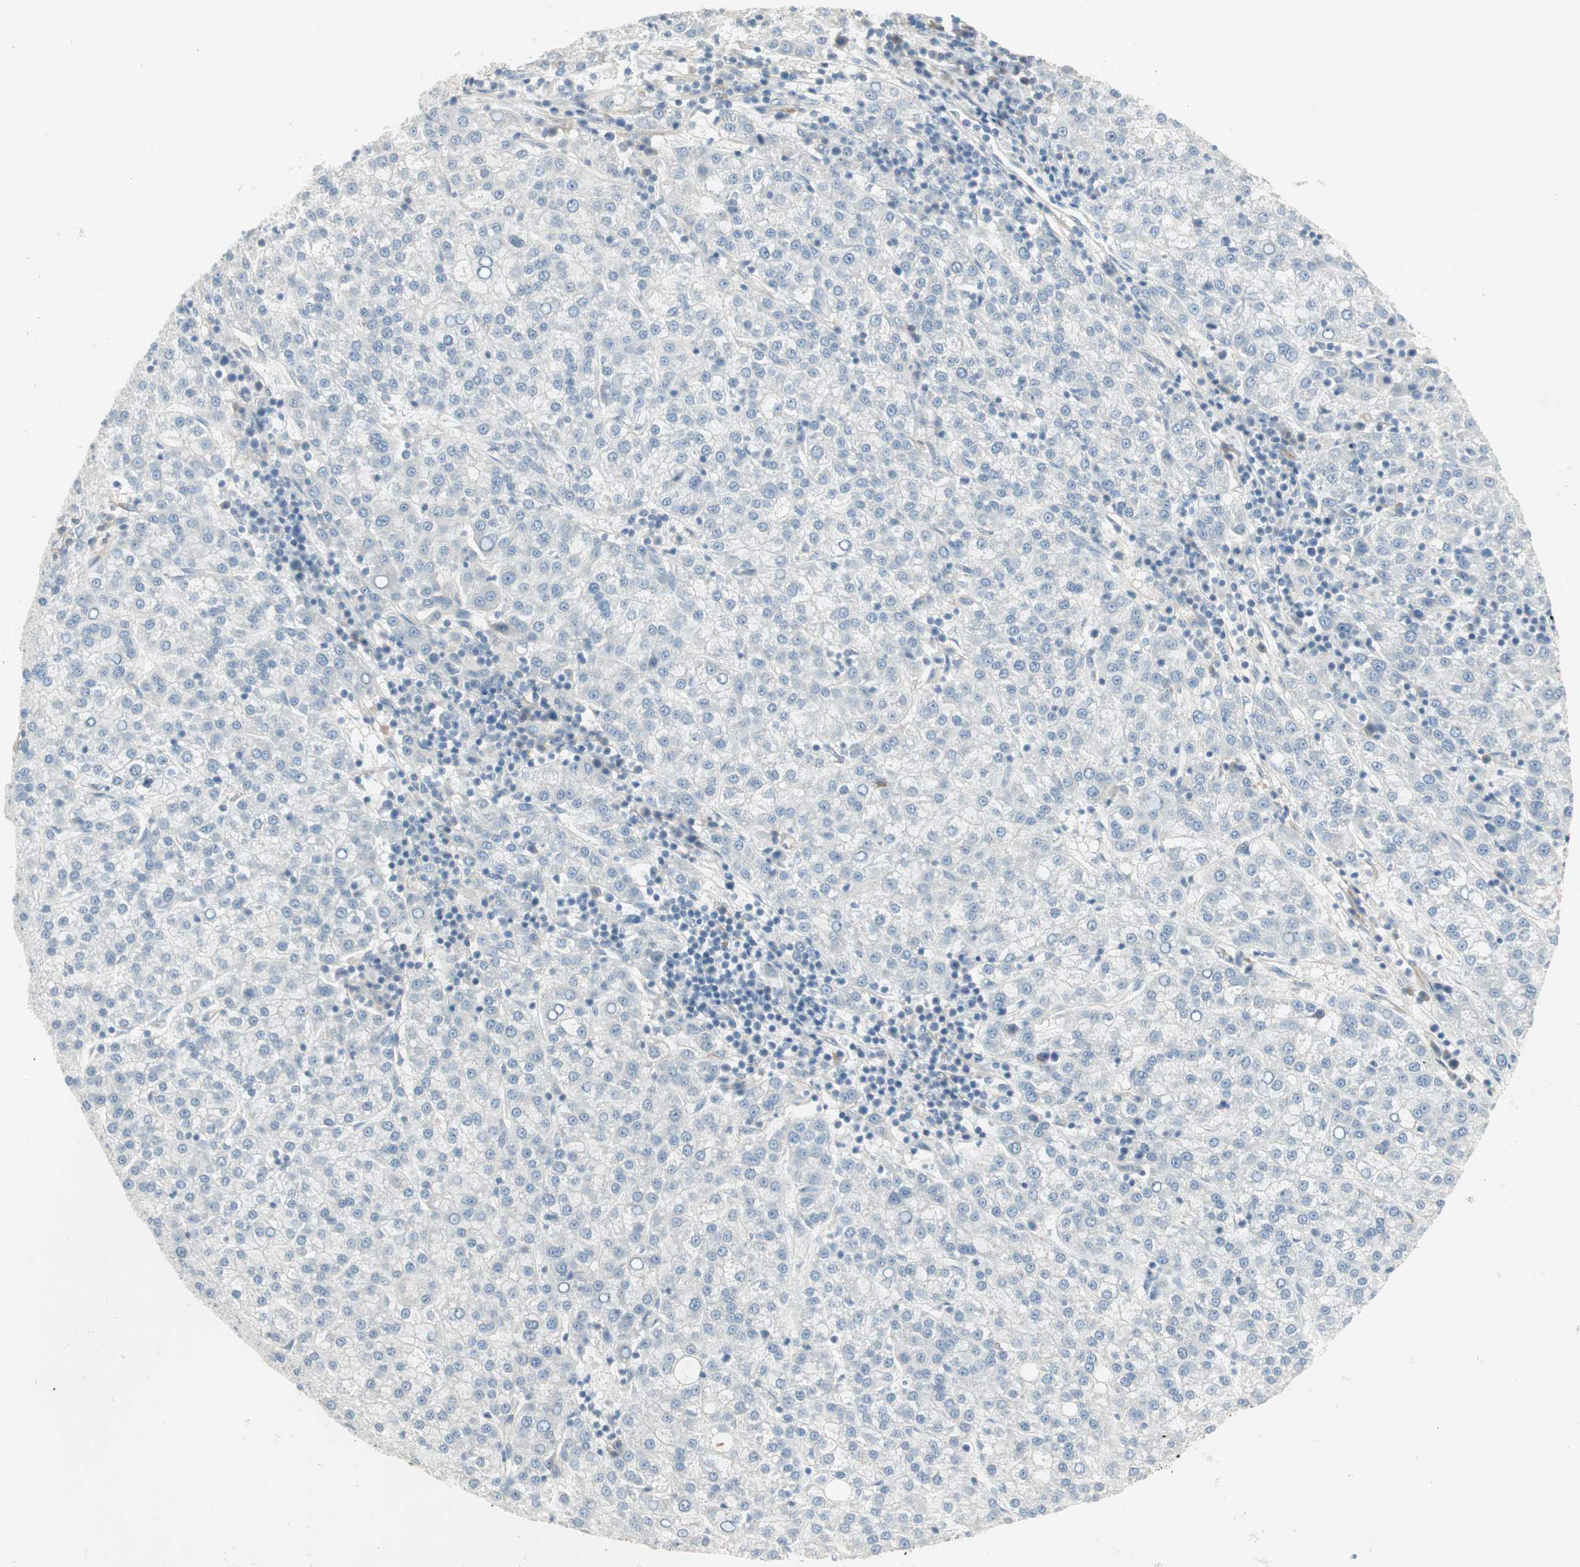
{"staining": {"intensity": "negative", "quantity": "none", "location": "none"}, "tissue": "liver cancer", "cell_type": "Tumor cells", "image_type": "cancer", "snomed": [{"axis": "morphology", "description": "Carcinoma, Hepatocellular, NOS"}, {"axis": "topography", "description": "Liver"}], "caption": "Tumor cells show no significant positivity in hepatocellular carcinoma (liver). (Stains: DAB (3,3'-diaminobenzidine) IHC with hematoxylin counter stain, Microscopy: brightfield microscopy at high magnification).", "gene": "STON1-GTF2A1L", "patient": {"sex": "female", "age": 58}}